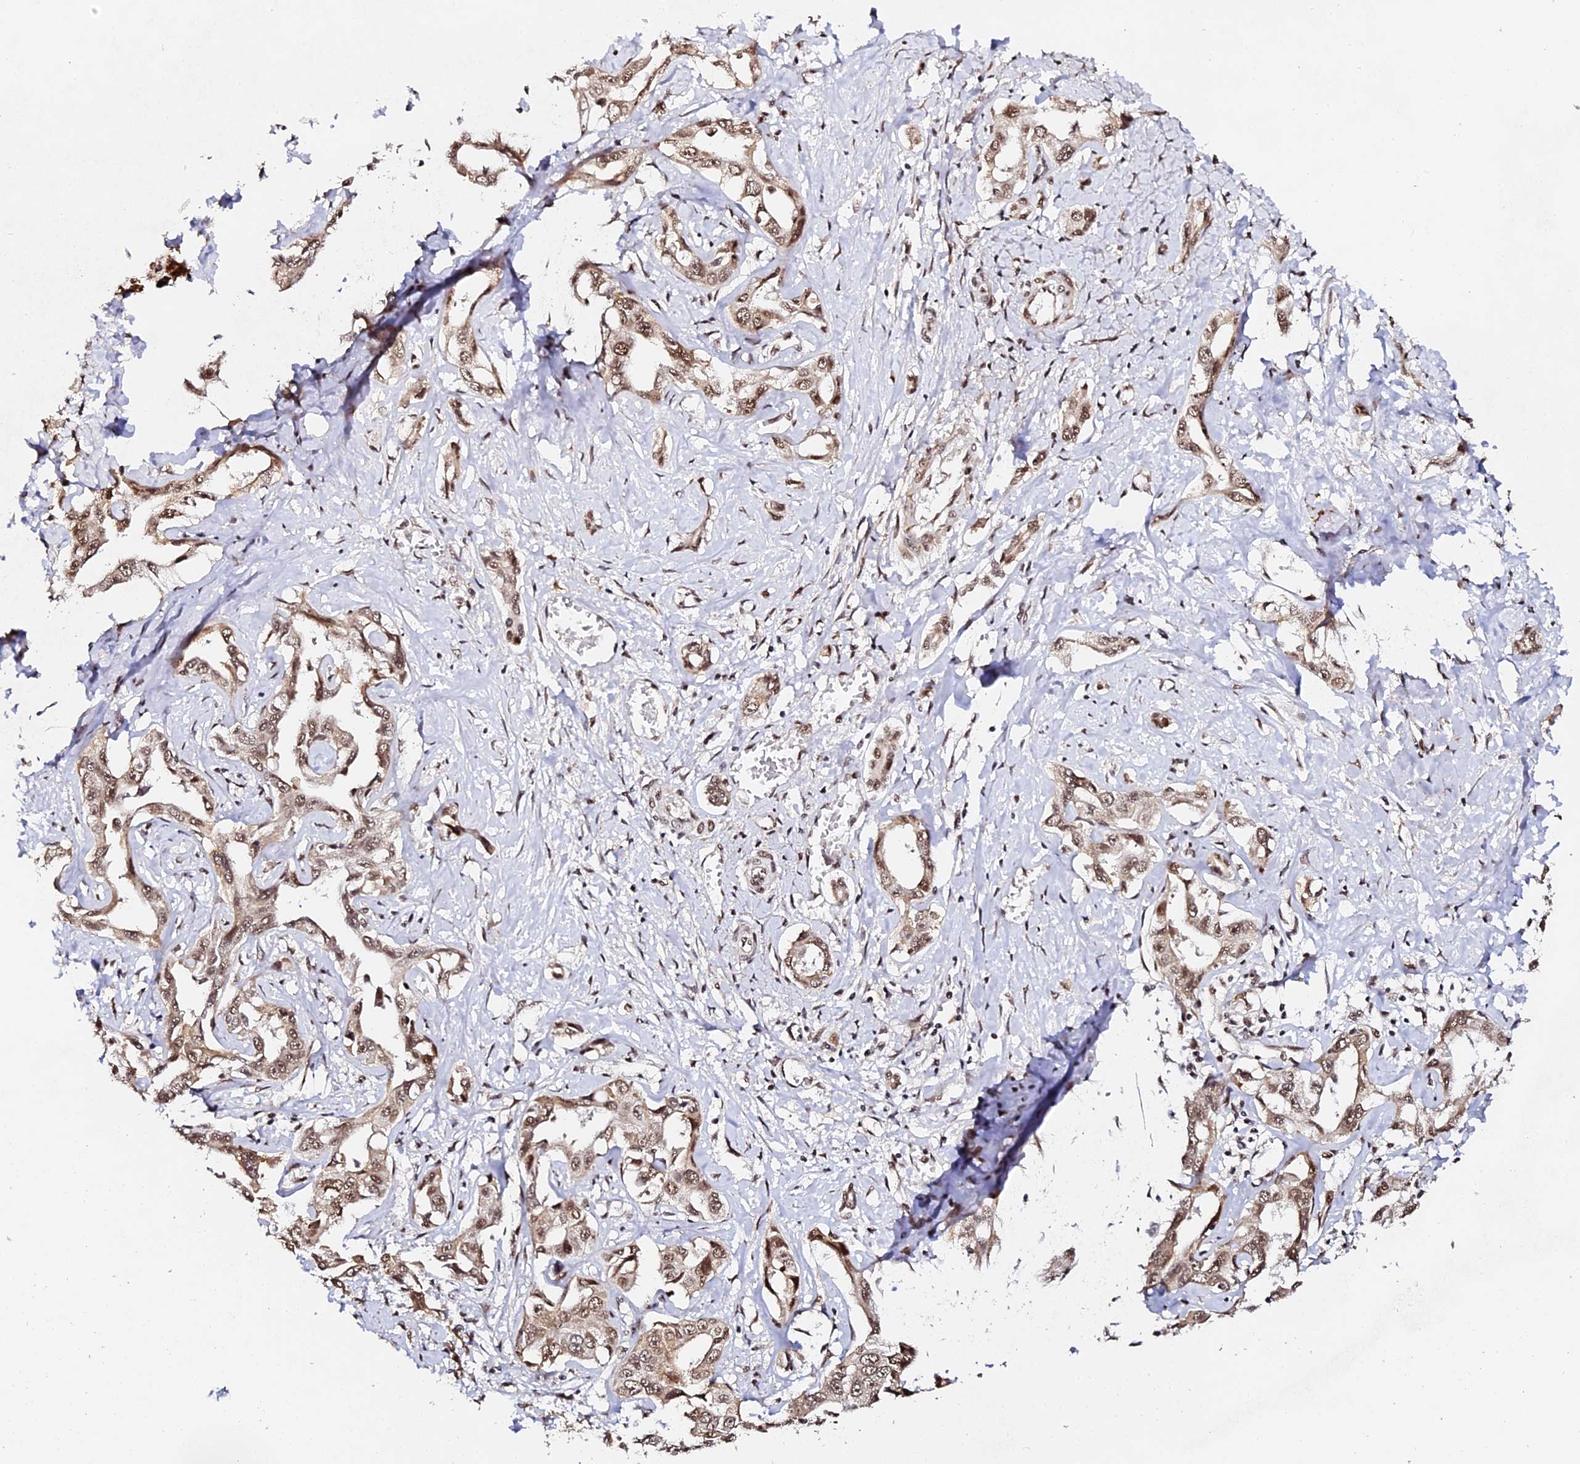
{"staining": {"intensity": "moderate", "quantity": ">75%", "location": "nuclear"}, "tissue": "liver cancer", "cell_type": "Tumor cells", "image_type": "cancer", "snomed": [{"axis": "morphology", "description": "Cholangiocarcinoma"}, {"axis": "topography", "description": "Liver"}], "caption": "The immunohistochemical stain labels moderate nuclear positivity in tumor cells of liver cholangiocarcinoma tissue.", "gene": "MCRS1", "patient": {"sex": "male", "age": 59}}